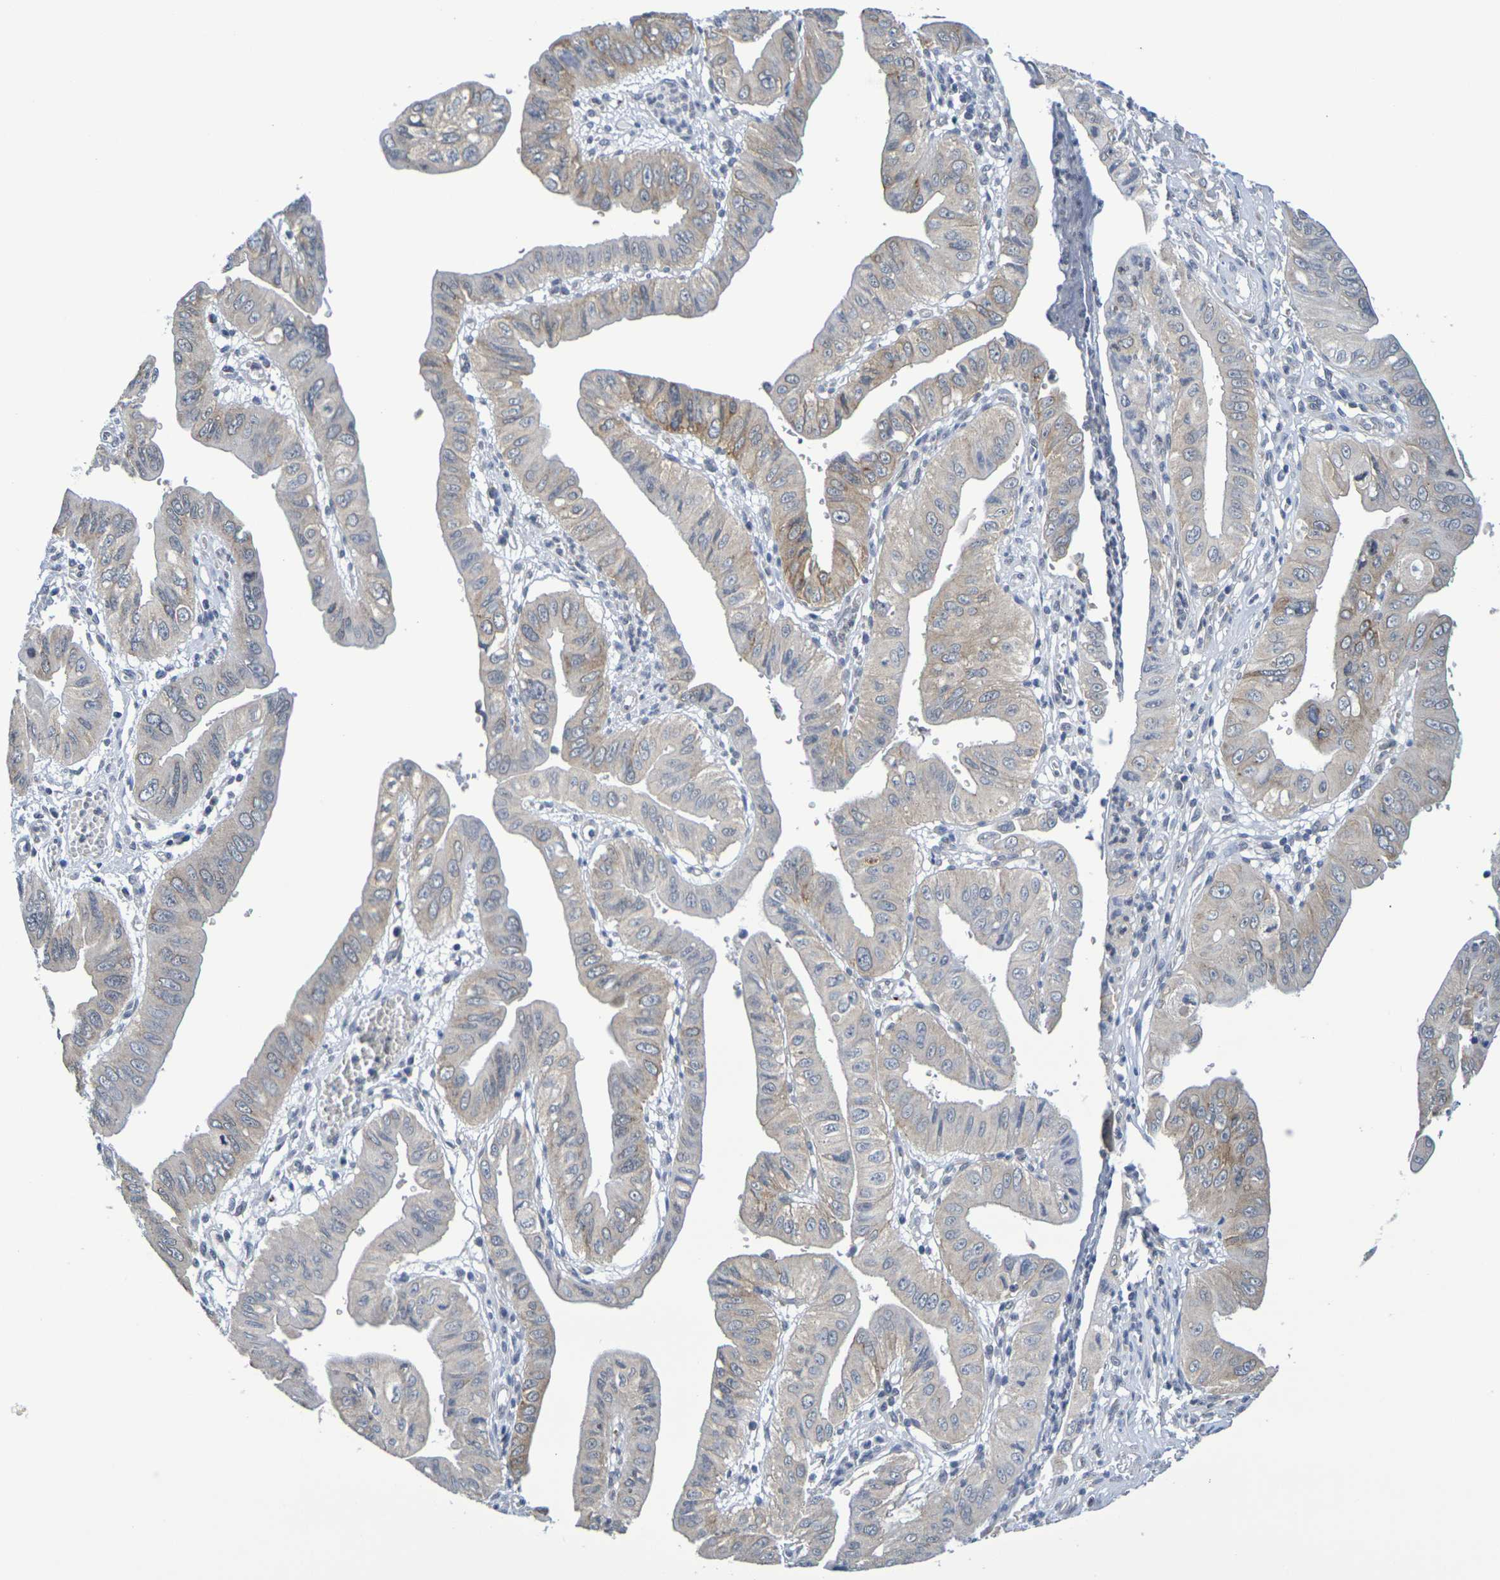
{"staining": {"intensity": "moderate", "quantity": "<25%", "location": "cytoplasmic/membranous"}, "tissue": "pancreatic cancer", "cell_type": "Tumor cells", "image_type": "cancer", "snomed": [{"axis": "morphology", "description": "Normal tissue, NOS"}, {"axis": "topography", "description": "Lymph node"}], "caption": "Pancreatic cancer stained with a brown dye exhibits moderate cytoplasmic/membranous positive staining in approximately <25% of tumor cells.", "gene": "CHRNB1", "patient": {"sex": "male", "age": 50}}